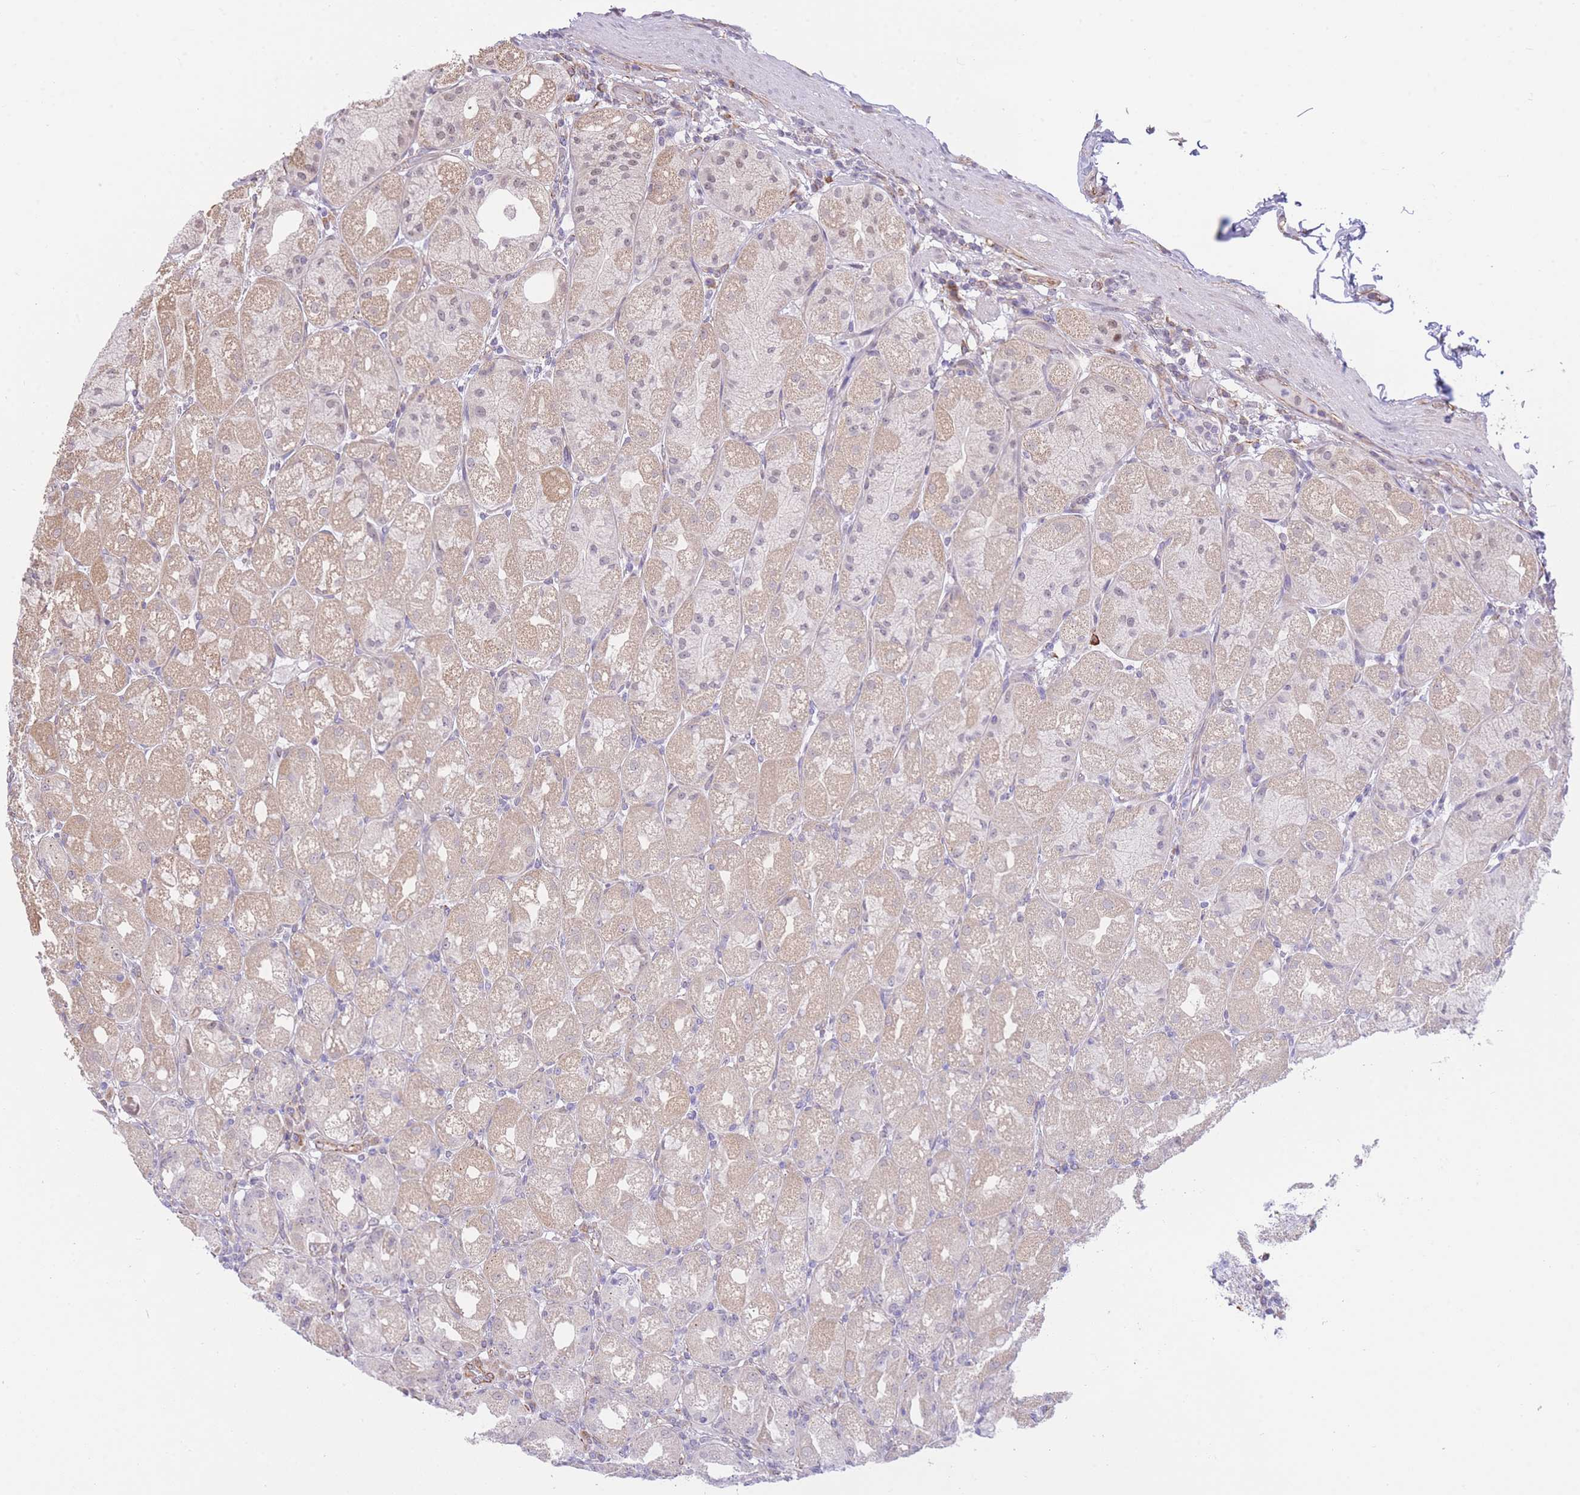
{"staining": {"intensity": "moderate", "quantity": "25%-75%", "location": "cytoplasmic/membranous"}, "tissue": "stomach", "cell_type": "Glandular cells", "image_type": "normal", "snomed": [{"axis": "morphology", "description": "Normal tissue, NOS"}, {"axis": "topography", "description": "Stomach, upper"}], "caption": "Immunohistochemical staining of benign stomach displays moderate cytoplasmic/membranous protein expression in approximately 25%-75% of glandular cells.", "gene": "PSG11", "patient": {"sex": "male", "age": 52}}